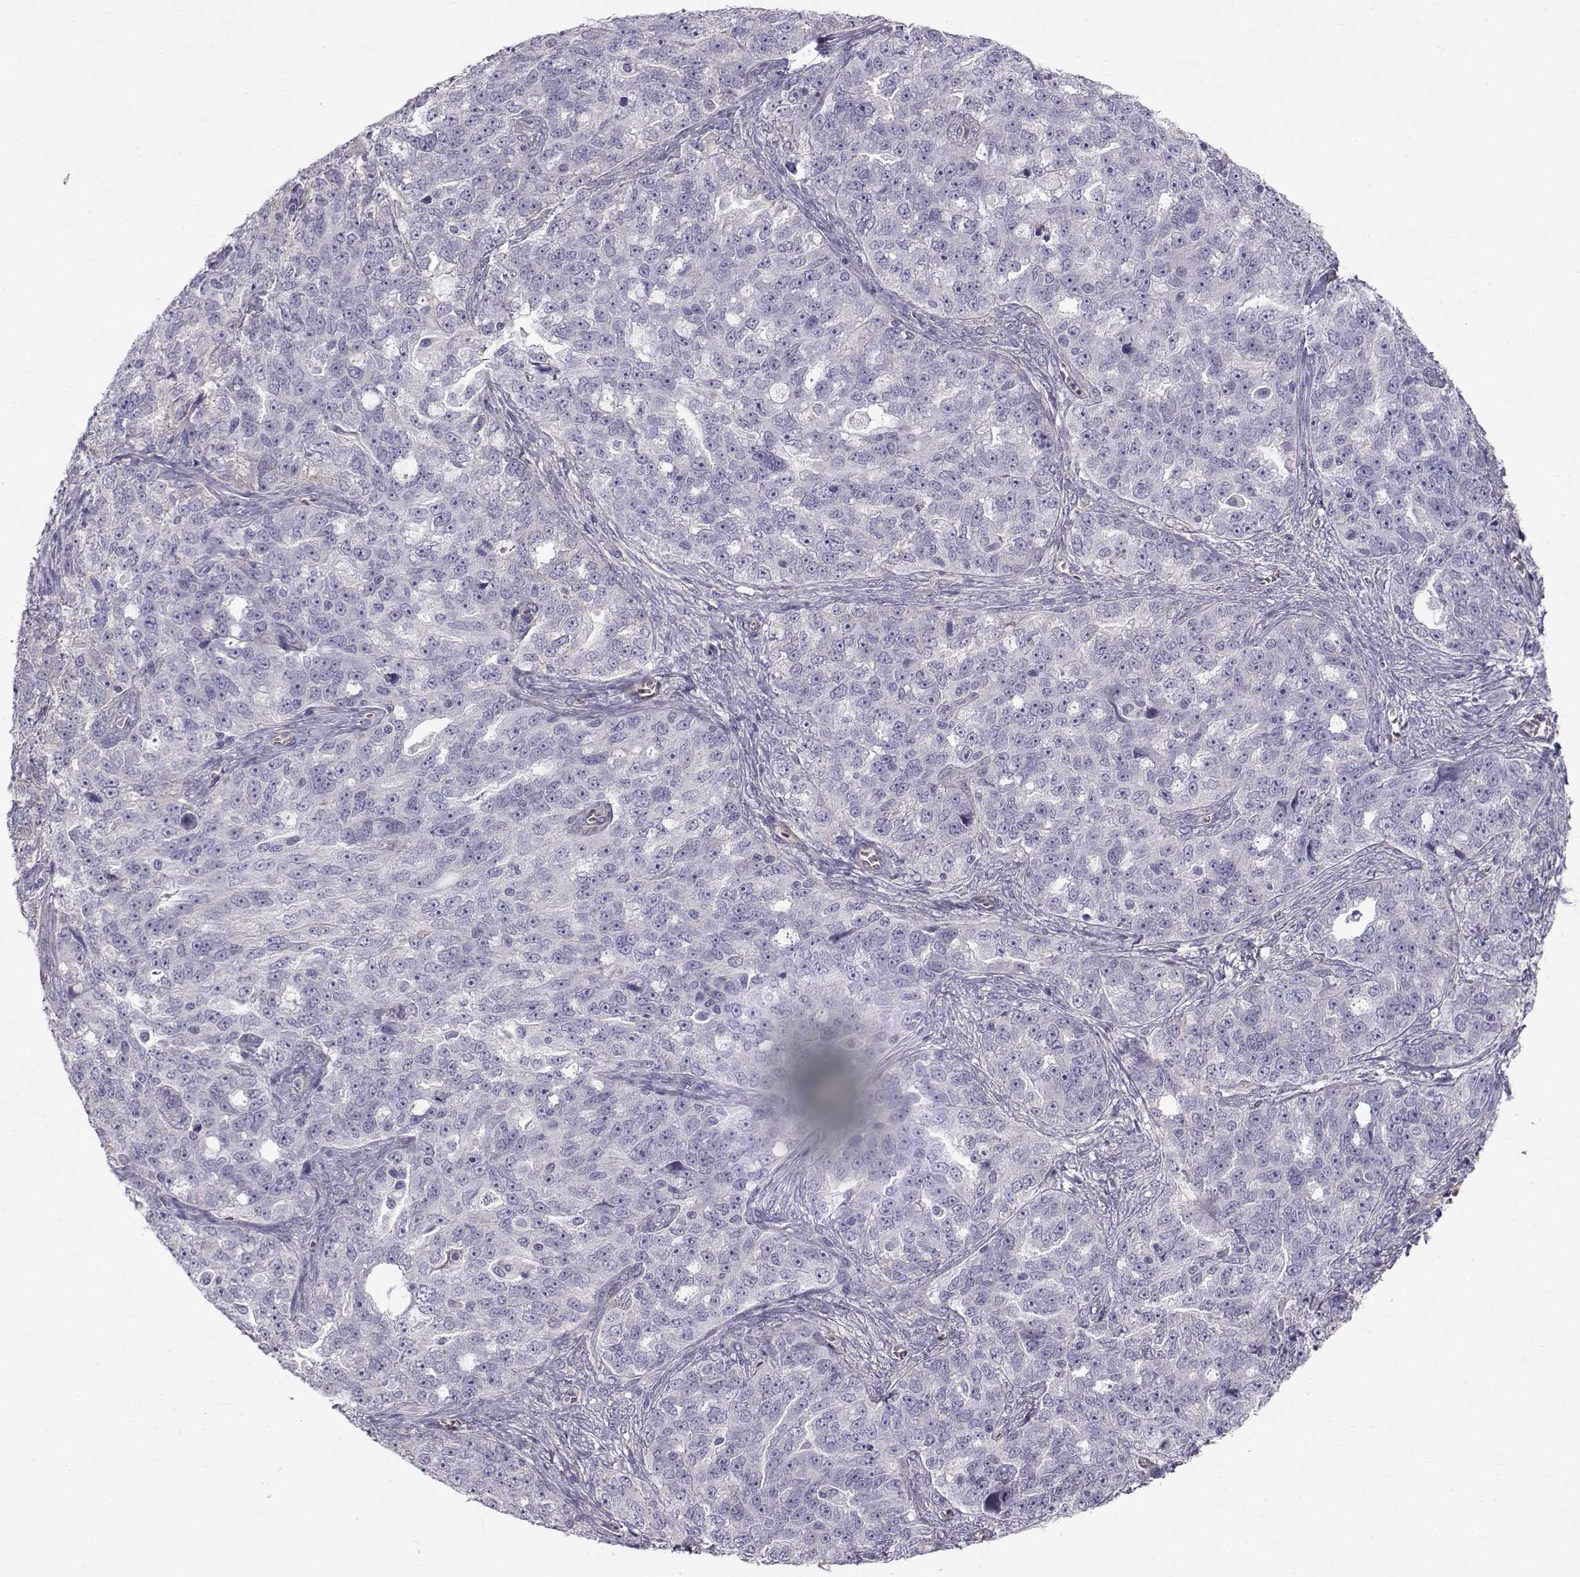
{"staining": {"intensity": "negative", "quantity": "none", "location": "none"}, "tissue": "ovarian cancer", "cell_type": "Tumor cells", "image_type": "cancer", "snomed": [{"axis": "morphology", "description": "Cystadenocarcinoma, serous, NOS"}, {"axis": "topography", "description": "Ovary"}], "caption": "An immunohistochemistry image of ovarian cancer (serous cystadenocarcinoma) is shown. There is no staining in tumor cells of ovarian cancer (serous cystadenocarcinoma).", "gene": "QPCT", "patient": {"sex": "female", "age": 51}}